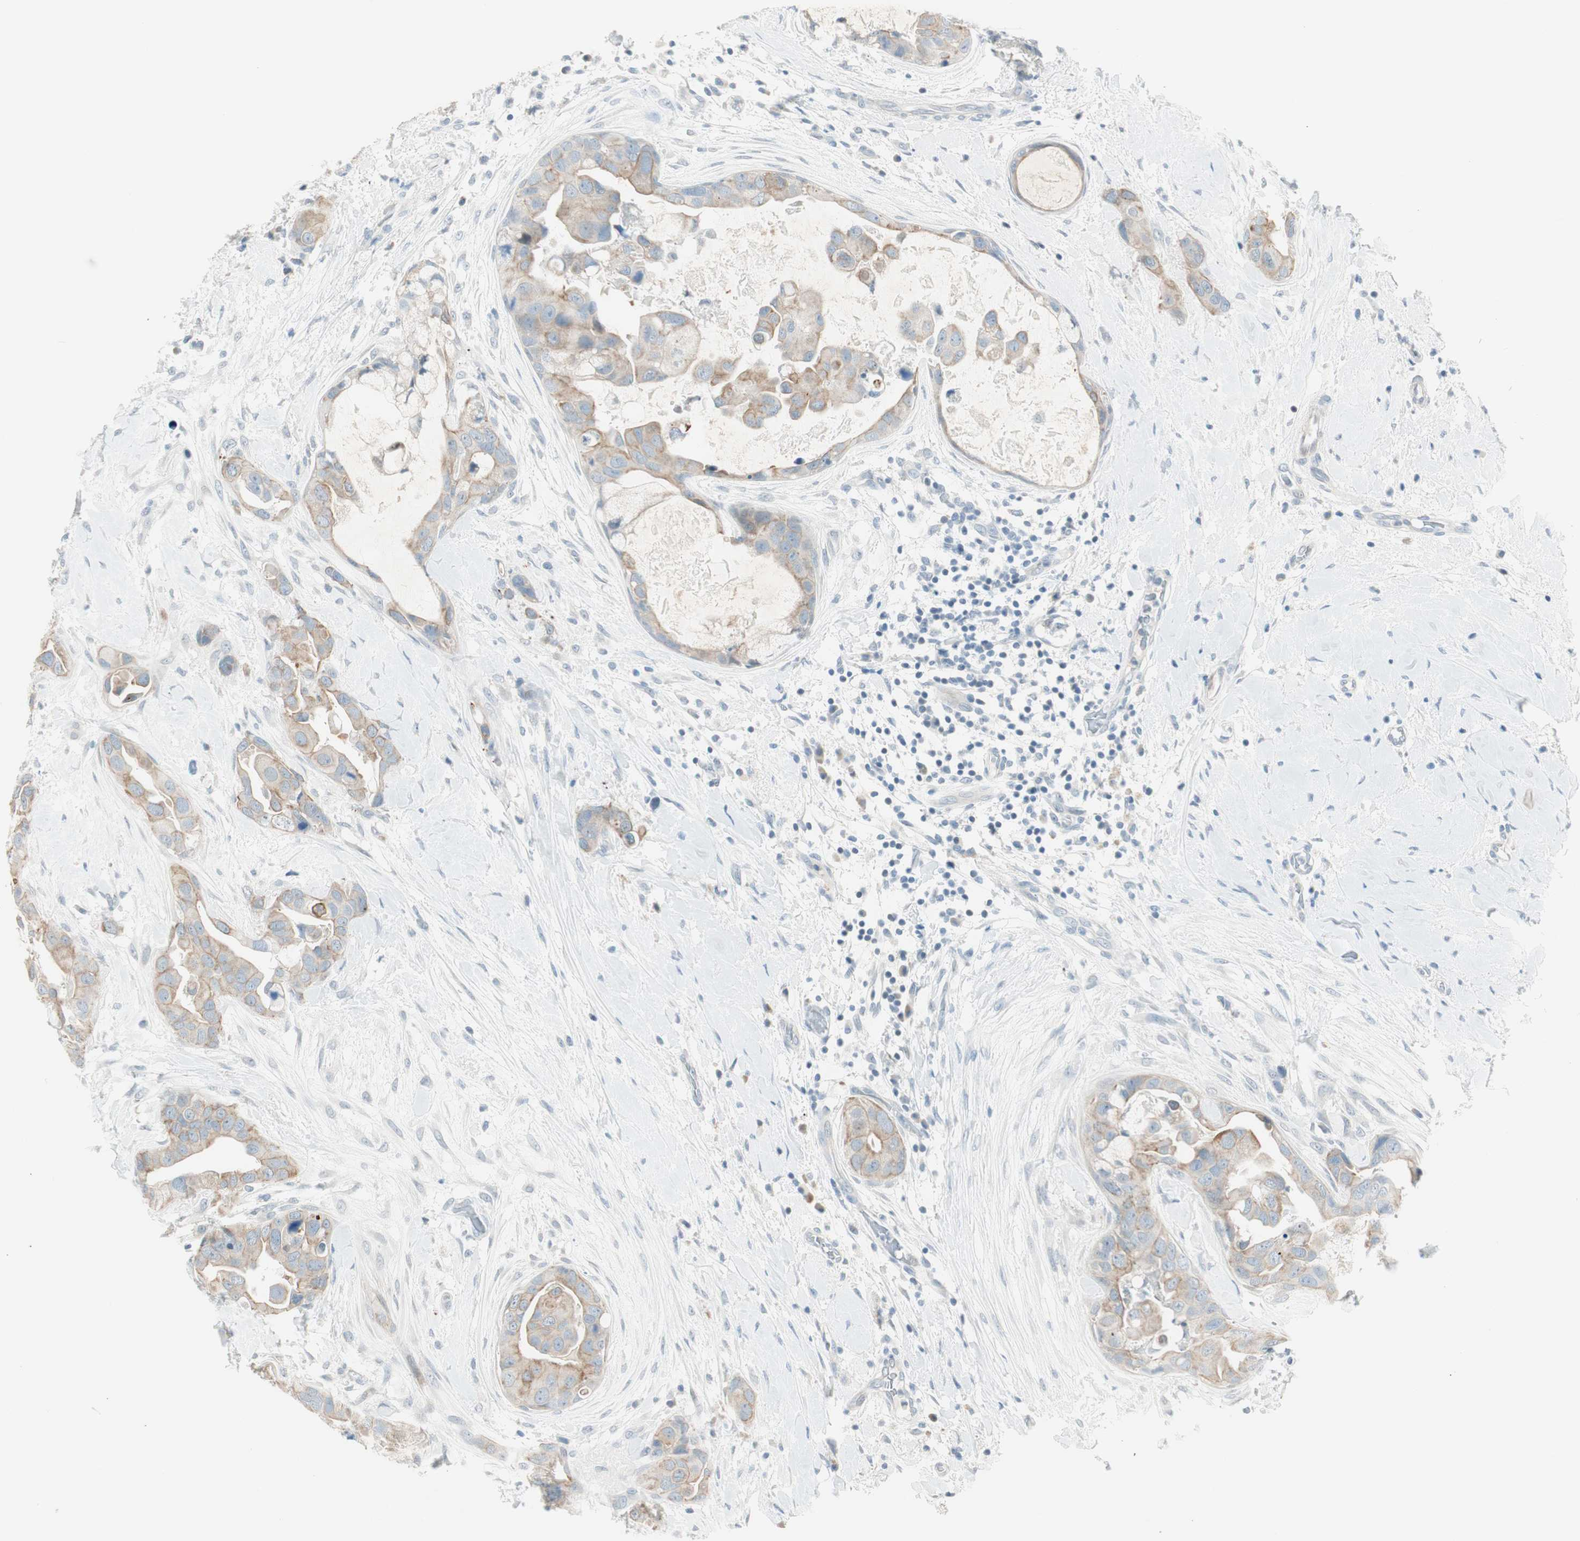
{"staining": {"intensity": "weak", "quantity": ">75%", "location": "cytoplasmic/membranous"}, "tissue": "breast cancer", "cell_type": "Tumor cells", "image_type": "cancer", "snomed": [{"axis": "morphology", "description": "Duct carcinoma"}, {"axis": "topography", "description": "Breast"}], "caption": "There is low levels of weak cytoplasmic/membranous staining in tumor cells of breast cancer (intraductal carcinoma), as demonstrated by immunohistochemical staining (brown color).", "gene": "GNAO1", "patient": {"sex": "female", "age": 40}}